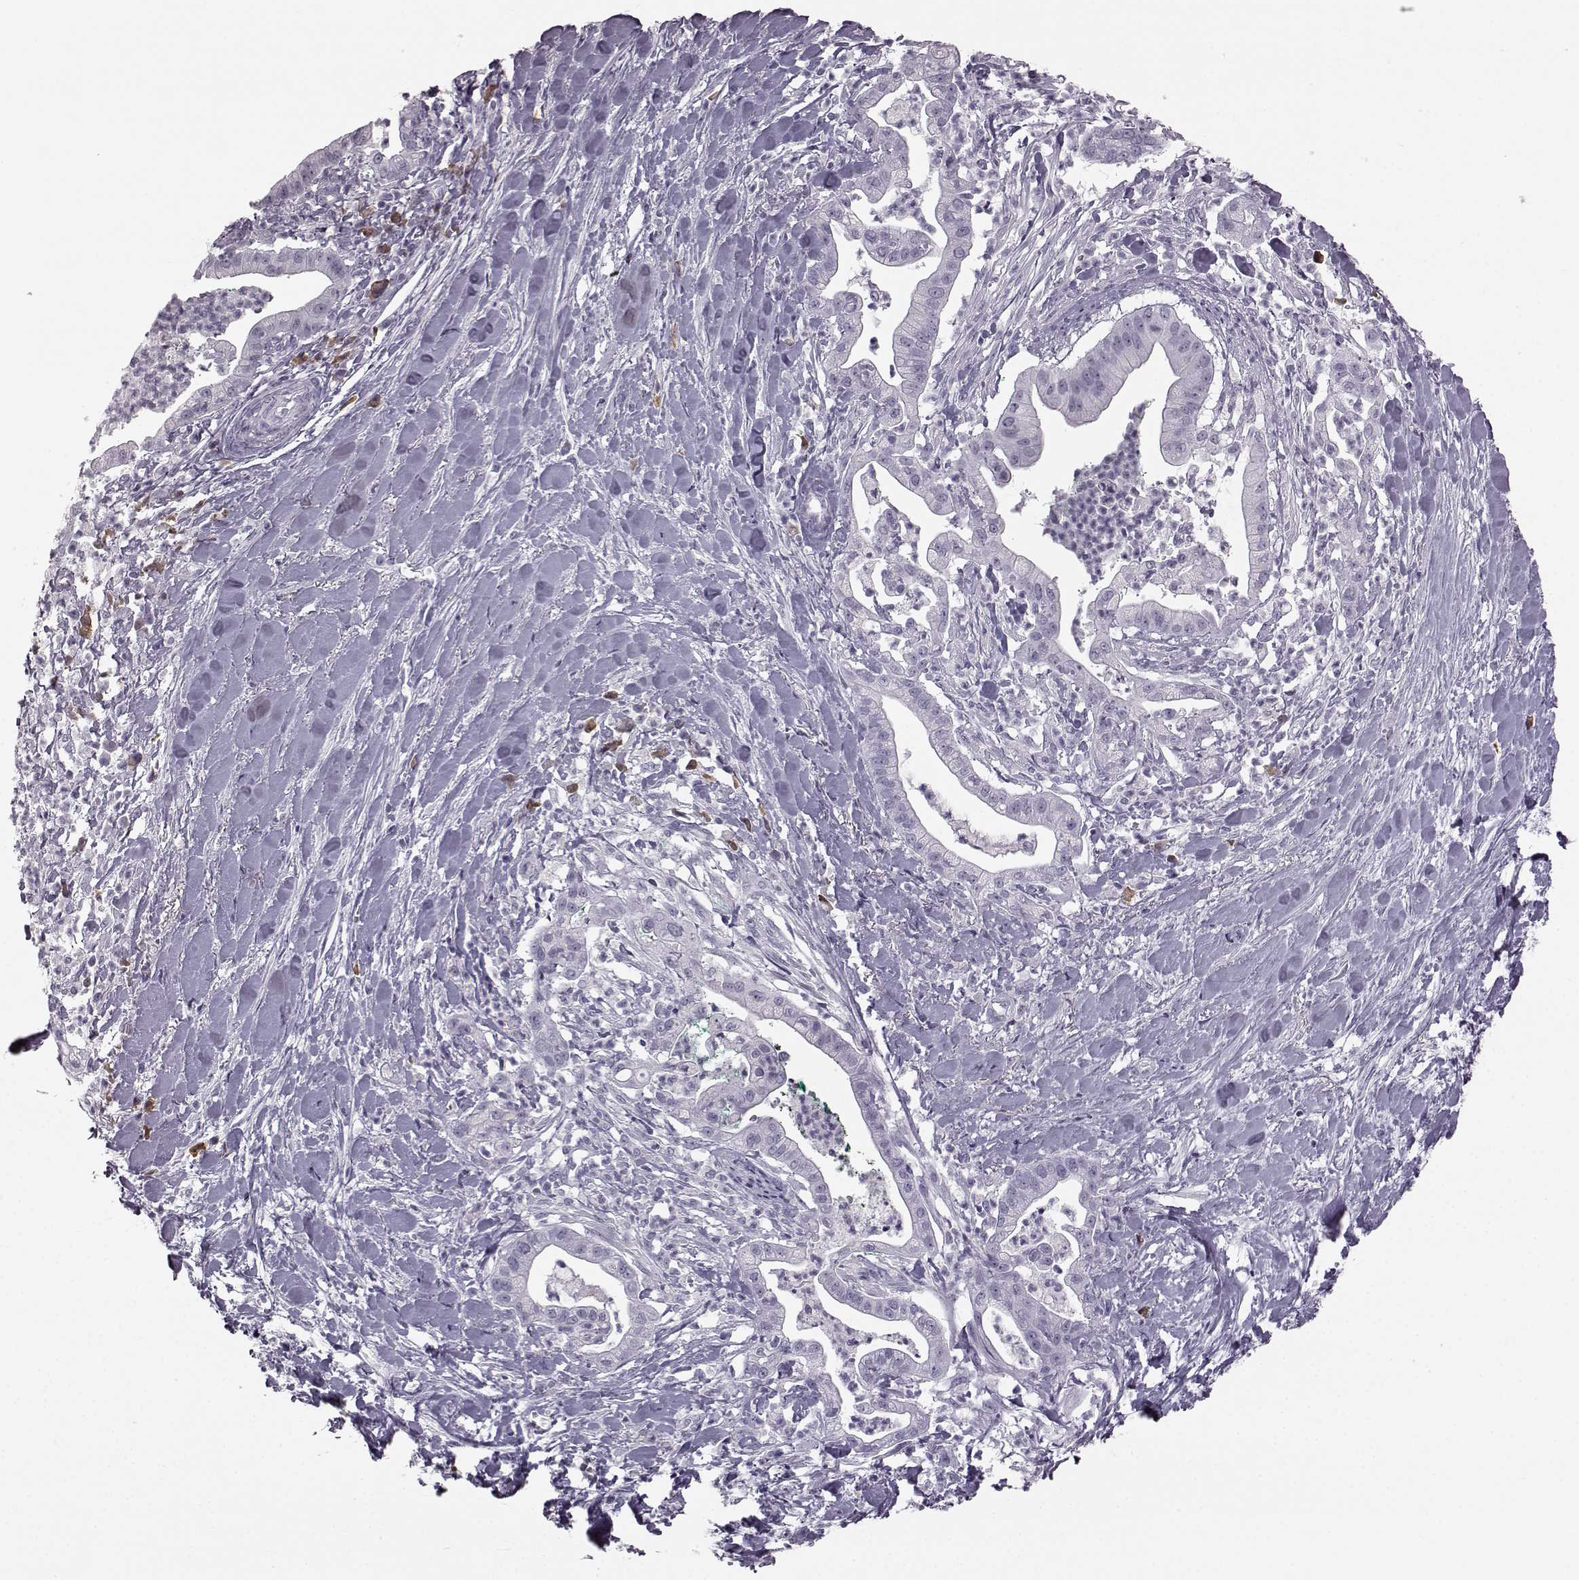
{"staining": {"intensity": "negative", "quantity": "none", "location": "none"}, "tissue": "pancreatic cancer", "cell_type": "Tumor cells", "image_type": "cancer", "snomed": [{"axis": "morphology", "description": "Normal tissue, NOS"}, {"axis": "morphology", "description": "Adenocarcinoma, NOS"}, {"axis": "topography", "description": "Lymph node"}, {"axis": "topography", "description": "Pancreas"}], "caption": "Human adenocarcinoma (pancreatic) stained for a protein using immunohistochemistry (IHC) exhibits no staining in tumor cells.", "gene": "JSRP1", "patient": {"sex": "female", "age": 58}}